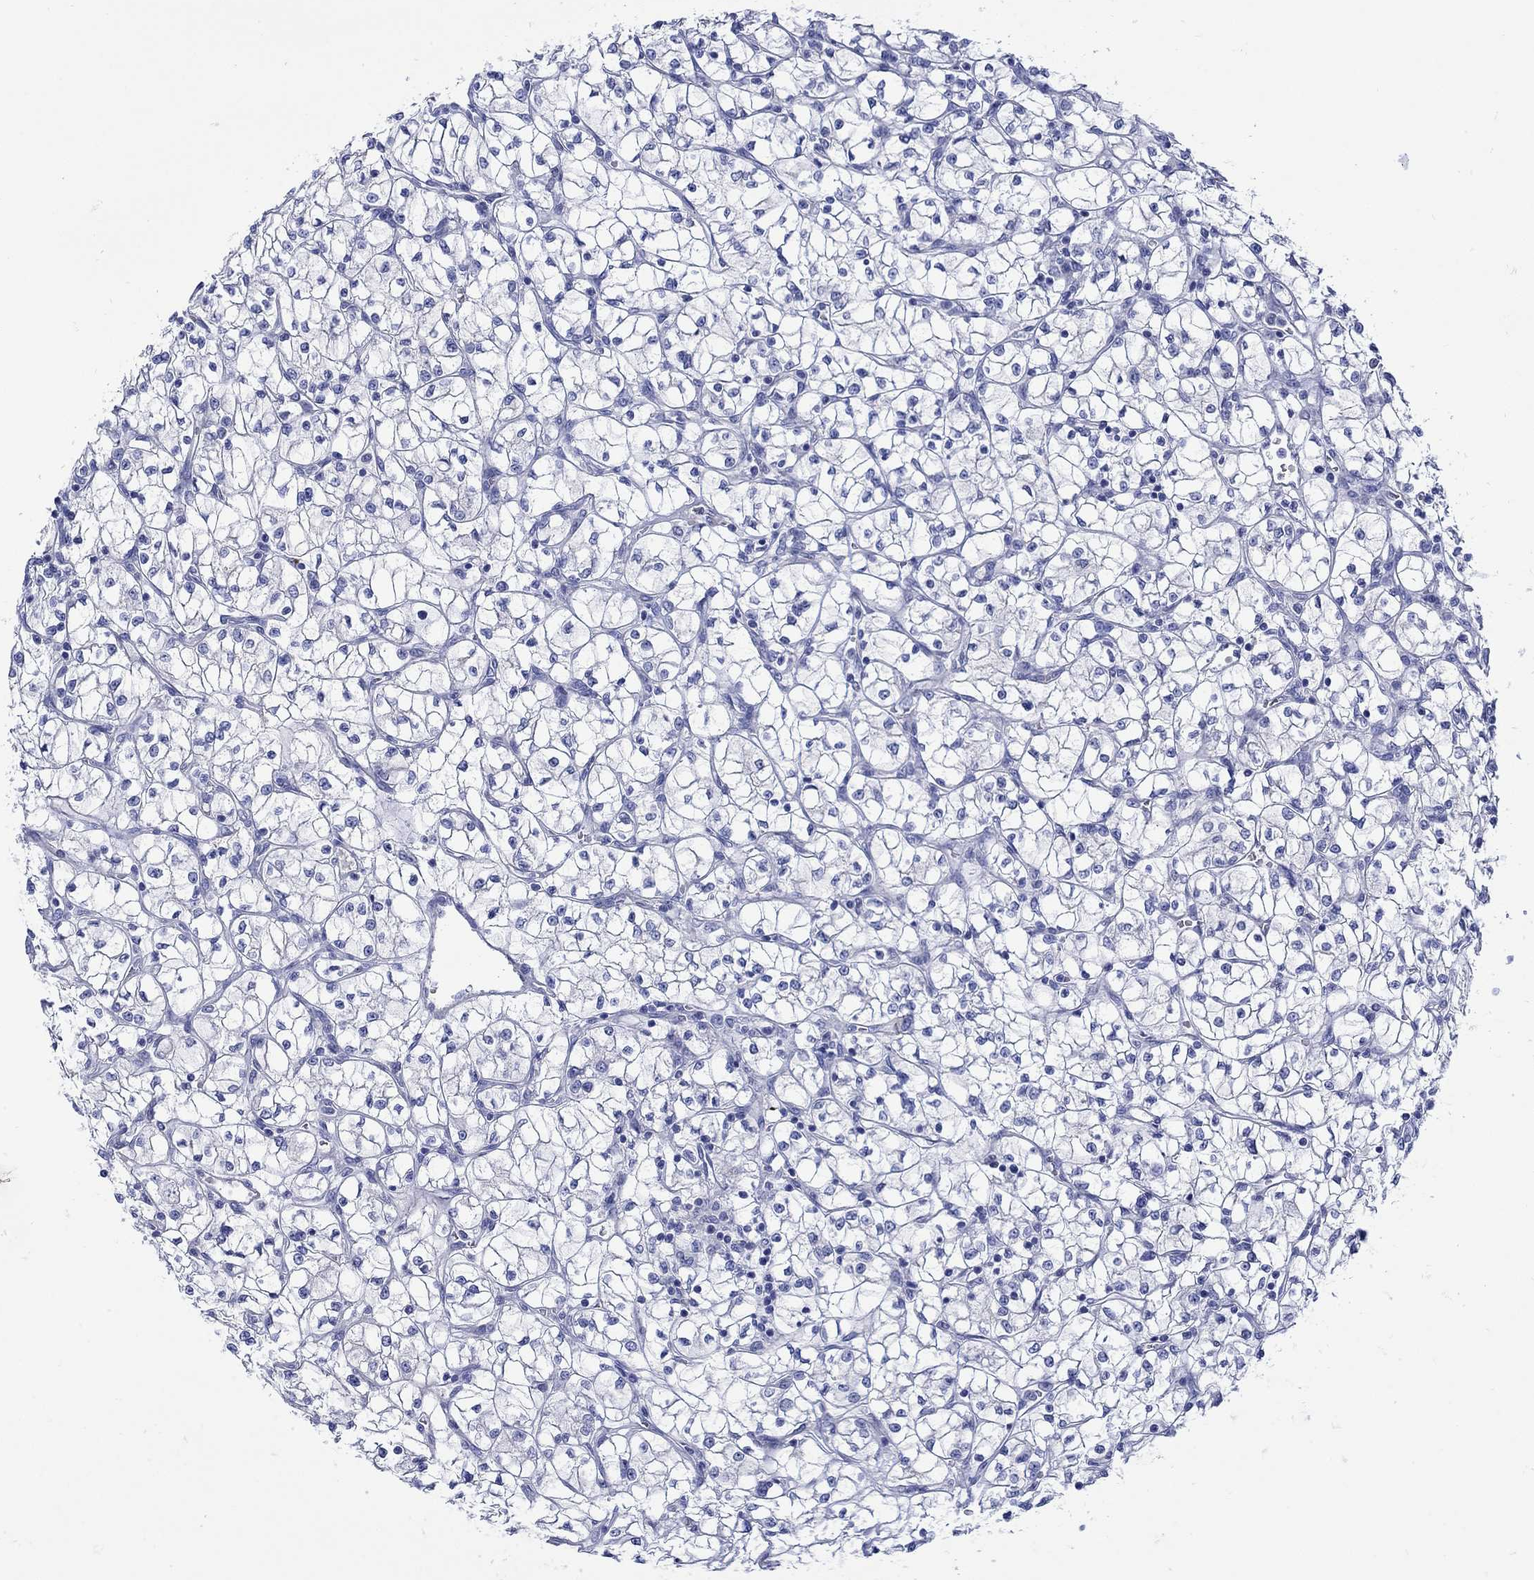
{"staining": {"intensity": "negative", "quantity": "none", "location": "none"}, "tissue": "renal cancer", "cell_type": "Tumor cells", "image_type": "cancer", "snomed": [{"axis": "morphology", "description": "Adenocarcinoma, NOS"}, {"axis": "topography", "description": "Kidney"}], "caption": "Image shows no protein expression in tumor cells of renal adenocarcinoma tissue.", "gene": "ANKMY1", "patient": {"sex": "female", "age": 64}}